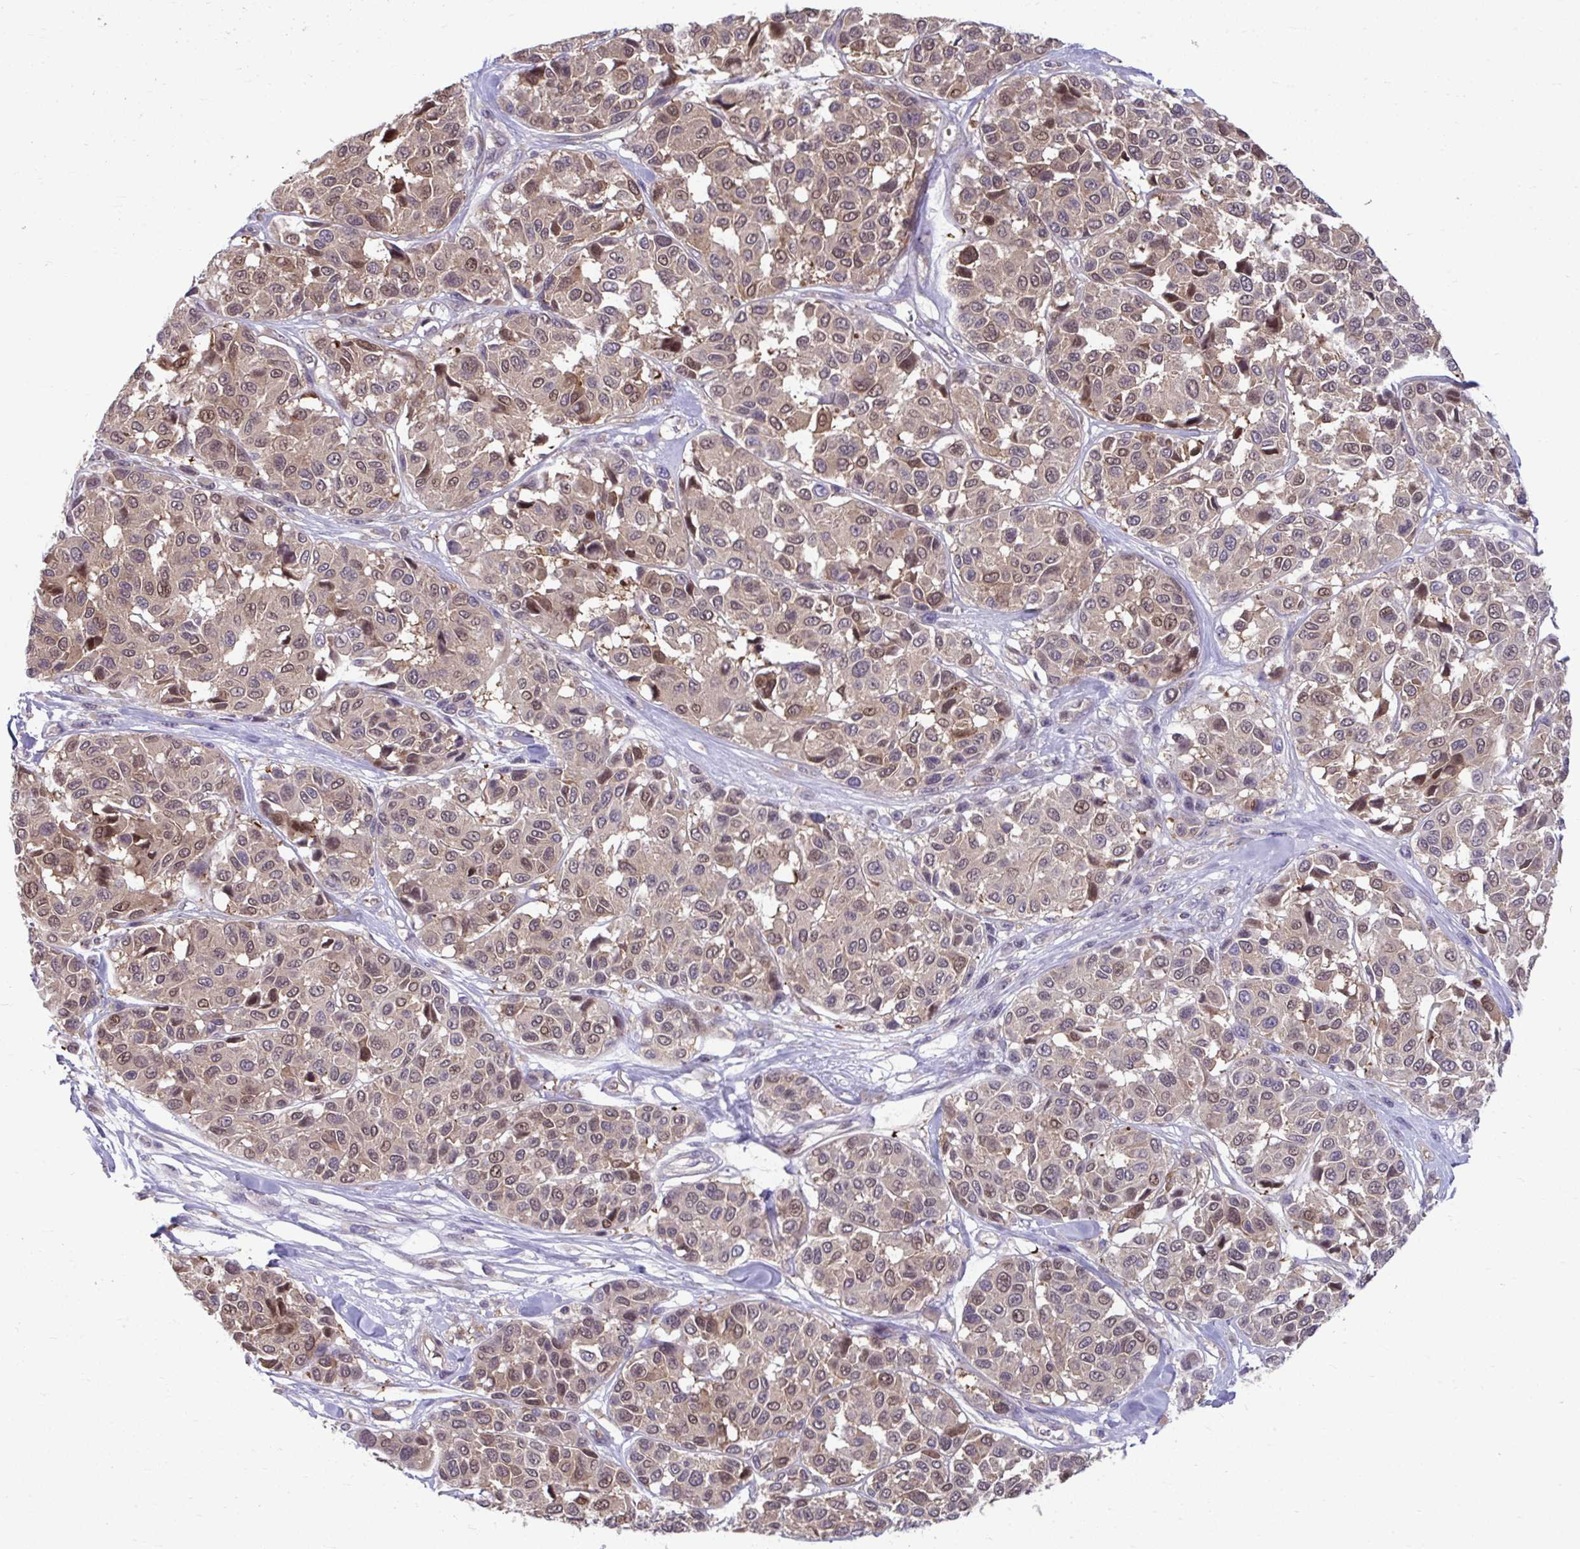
{"staining": {"intensity": "weak", "quantity": ">75%", "location": "cytoplasmic/membranous,nuclear"}, "tissue": "melanoma", "cell_type": "Tumor cells", "image_type": "cancer", "snomed": [{"axis": "morphology", "description": "Malignant melanoma, NOS"}, {"axis": "topography", "description": "Skin"}], "caption": "An immunohistochemistry image of neoplastic tissue is shown. Protein staining in brown shows weak cytoplasmic/membranous and nuclear positivity in melanoma within tumor cells. (Brightfield microscopy of DAB IHC at high magnification).", "gene": "PCDHB7", "patient": {"sex": "female", "age": 66}}